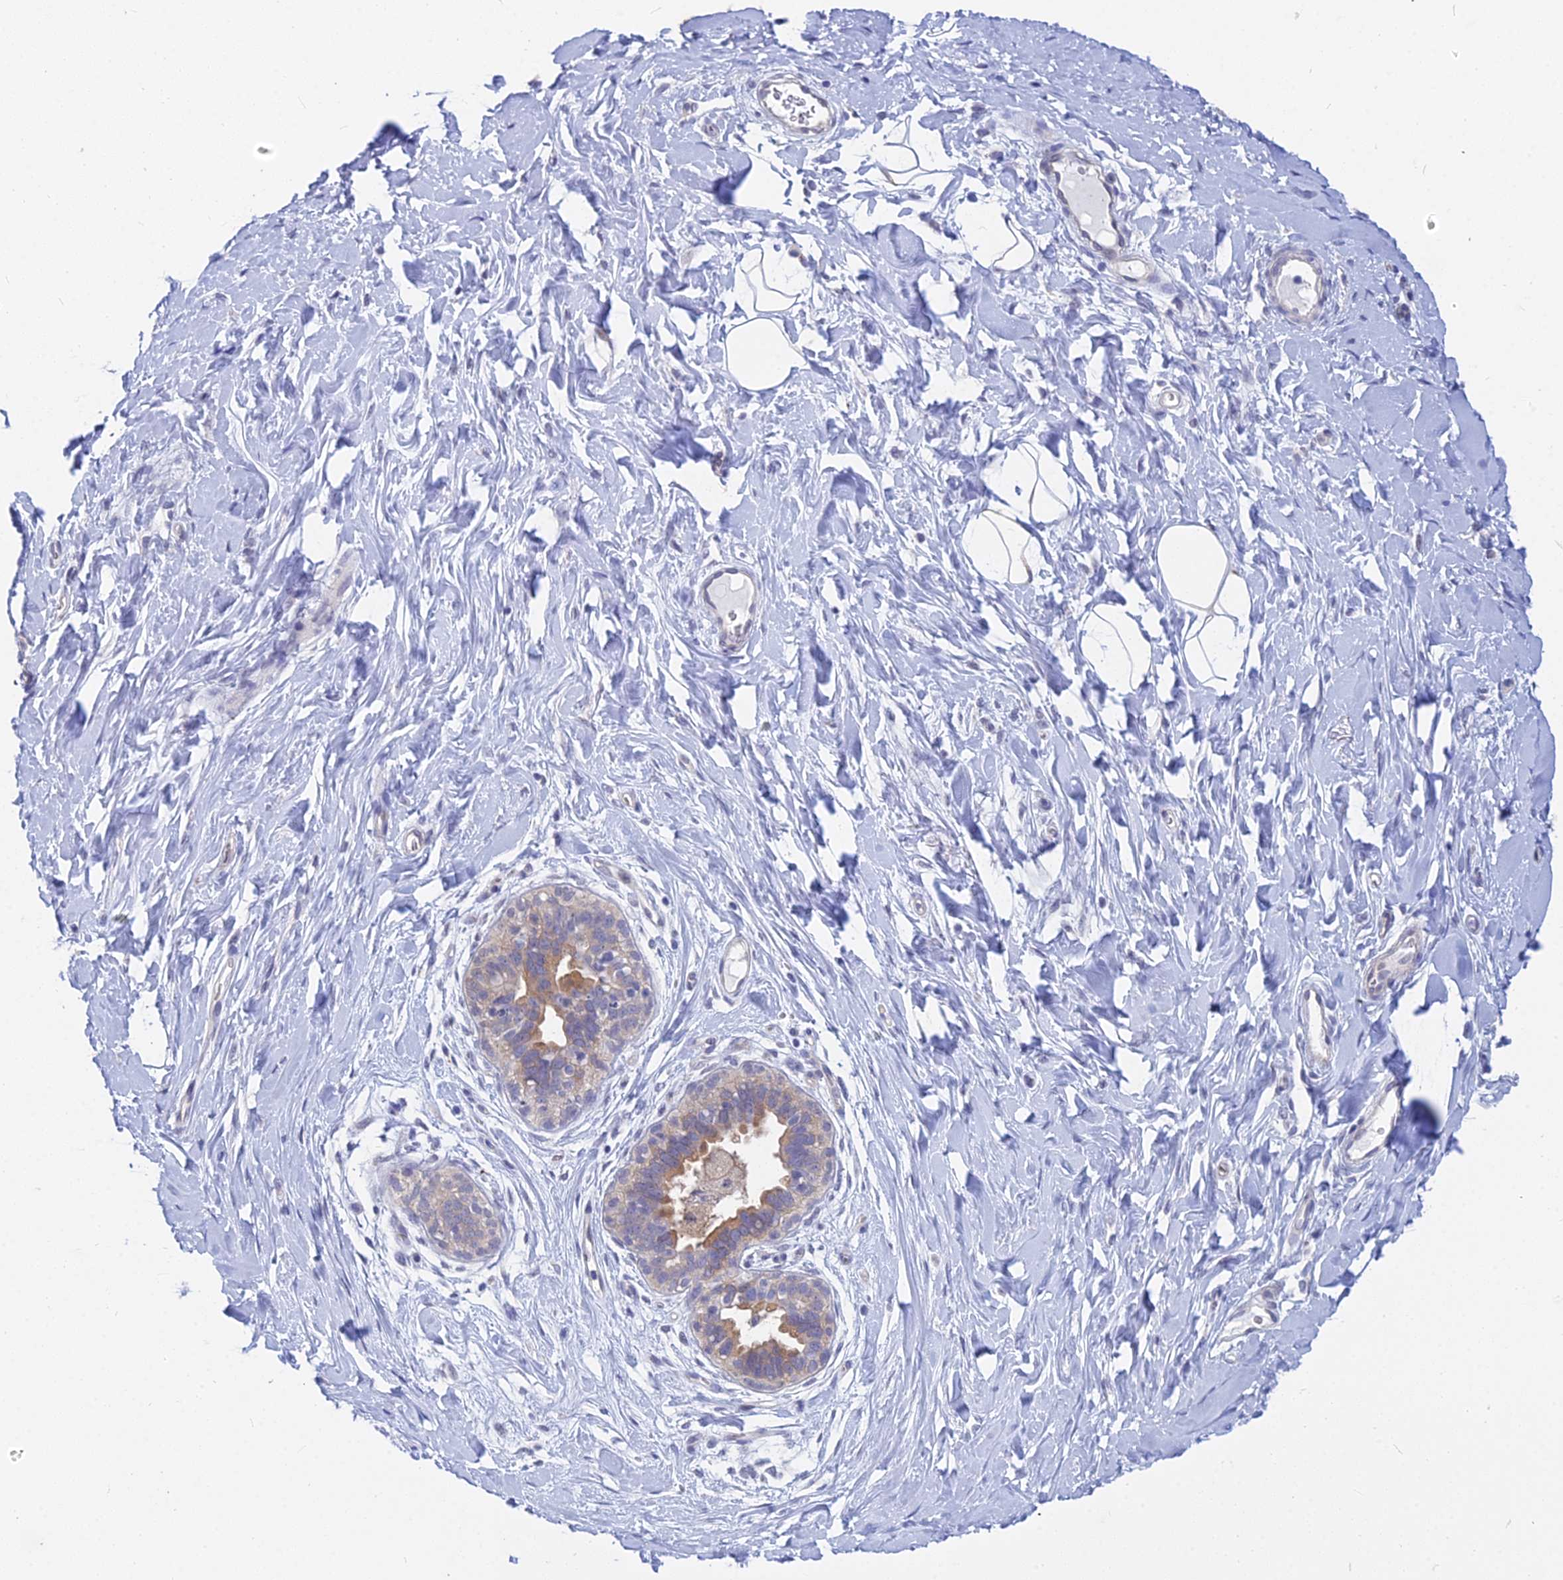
{"staining": {"intensity": "negative", "quantity": "none", "location": "none"}, "tissue": "adipose tissue", "cell_type": "Adipocytes", "image_type": "normal", "snomed": [{"axis": "morphology", "description": "Normal tissue, NOS"}, {"axis": "topography", "description": "Breast"}], "caption": "The histopathology image demonstrates no staining of adipocytes in benign adipose tissue. (Stains: DAB (3,3'-diaminobenzidine) immunohistochemistry with hematoxylin counter stain, Microscopy: brightfield microscopy at high magnification).", "gene": "B3GALT4", "patient": {"sex": "female", "age": 26}}